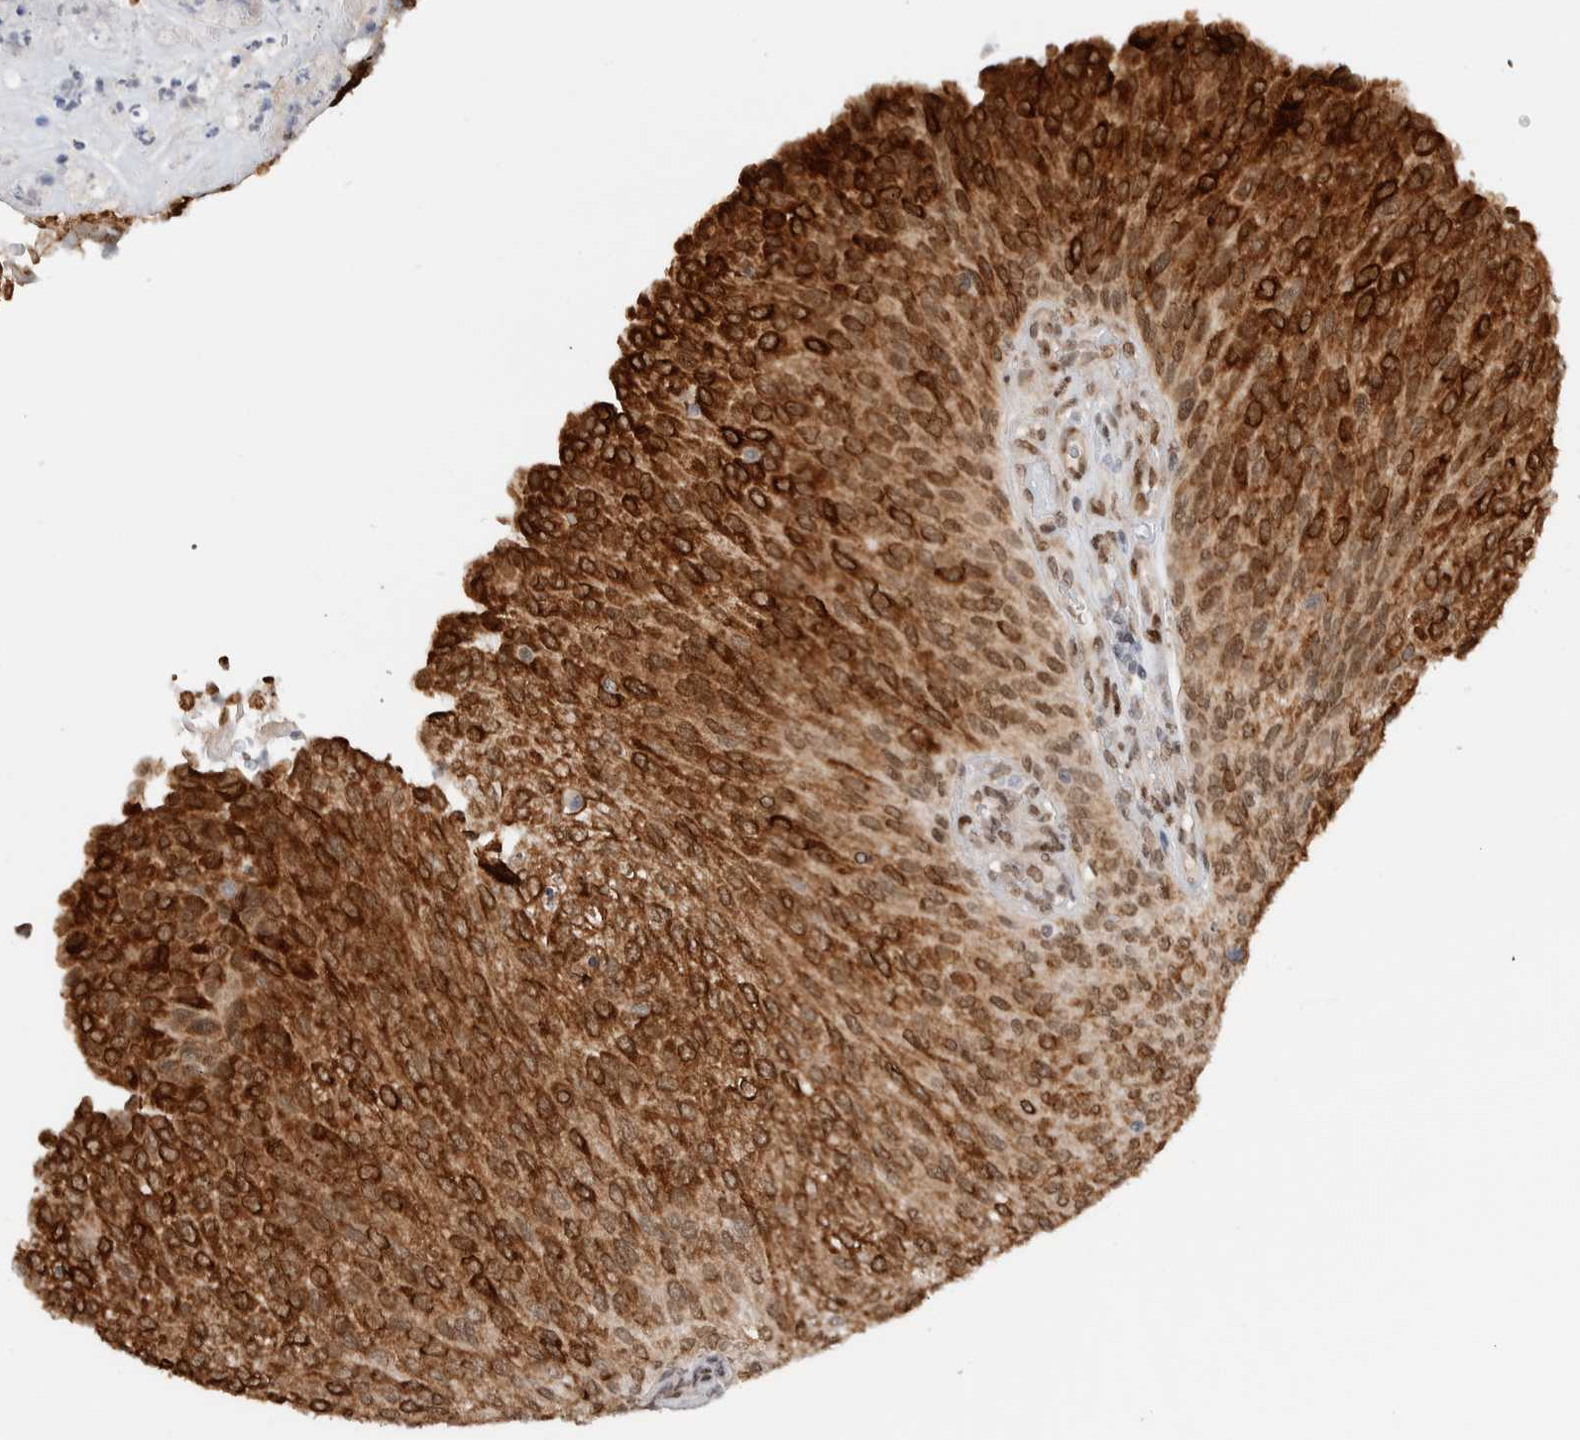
{"staining": {"intensity": "strong", "quantity": "25%-75%", "location": "cytoplasmic/membranous,nuclear"}, "tissue": "urothelial cancer", "cell_type": "Tumor cells", "image_type": "cancer", "snomed": [{"axis": "morphology", "description": "Urothelial carcinoma, Low grade"}, {"axis": "topography", "description": "Urinary bladder"}], "caption": "Immunohistochemistry (DAB (3,3'-diaminobenzidine)) staining of human urothelial cancer shows strong cytoplasmic/membranous and nuclear protein staining in approximately 25%-75% of tumor cells. (DAB IHC, brown staining for protein, blue staining for nuclei).", "gene": "TNRC18", "patient": {"sex": "female", "age": 79}}